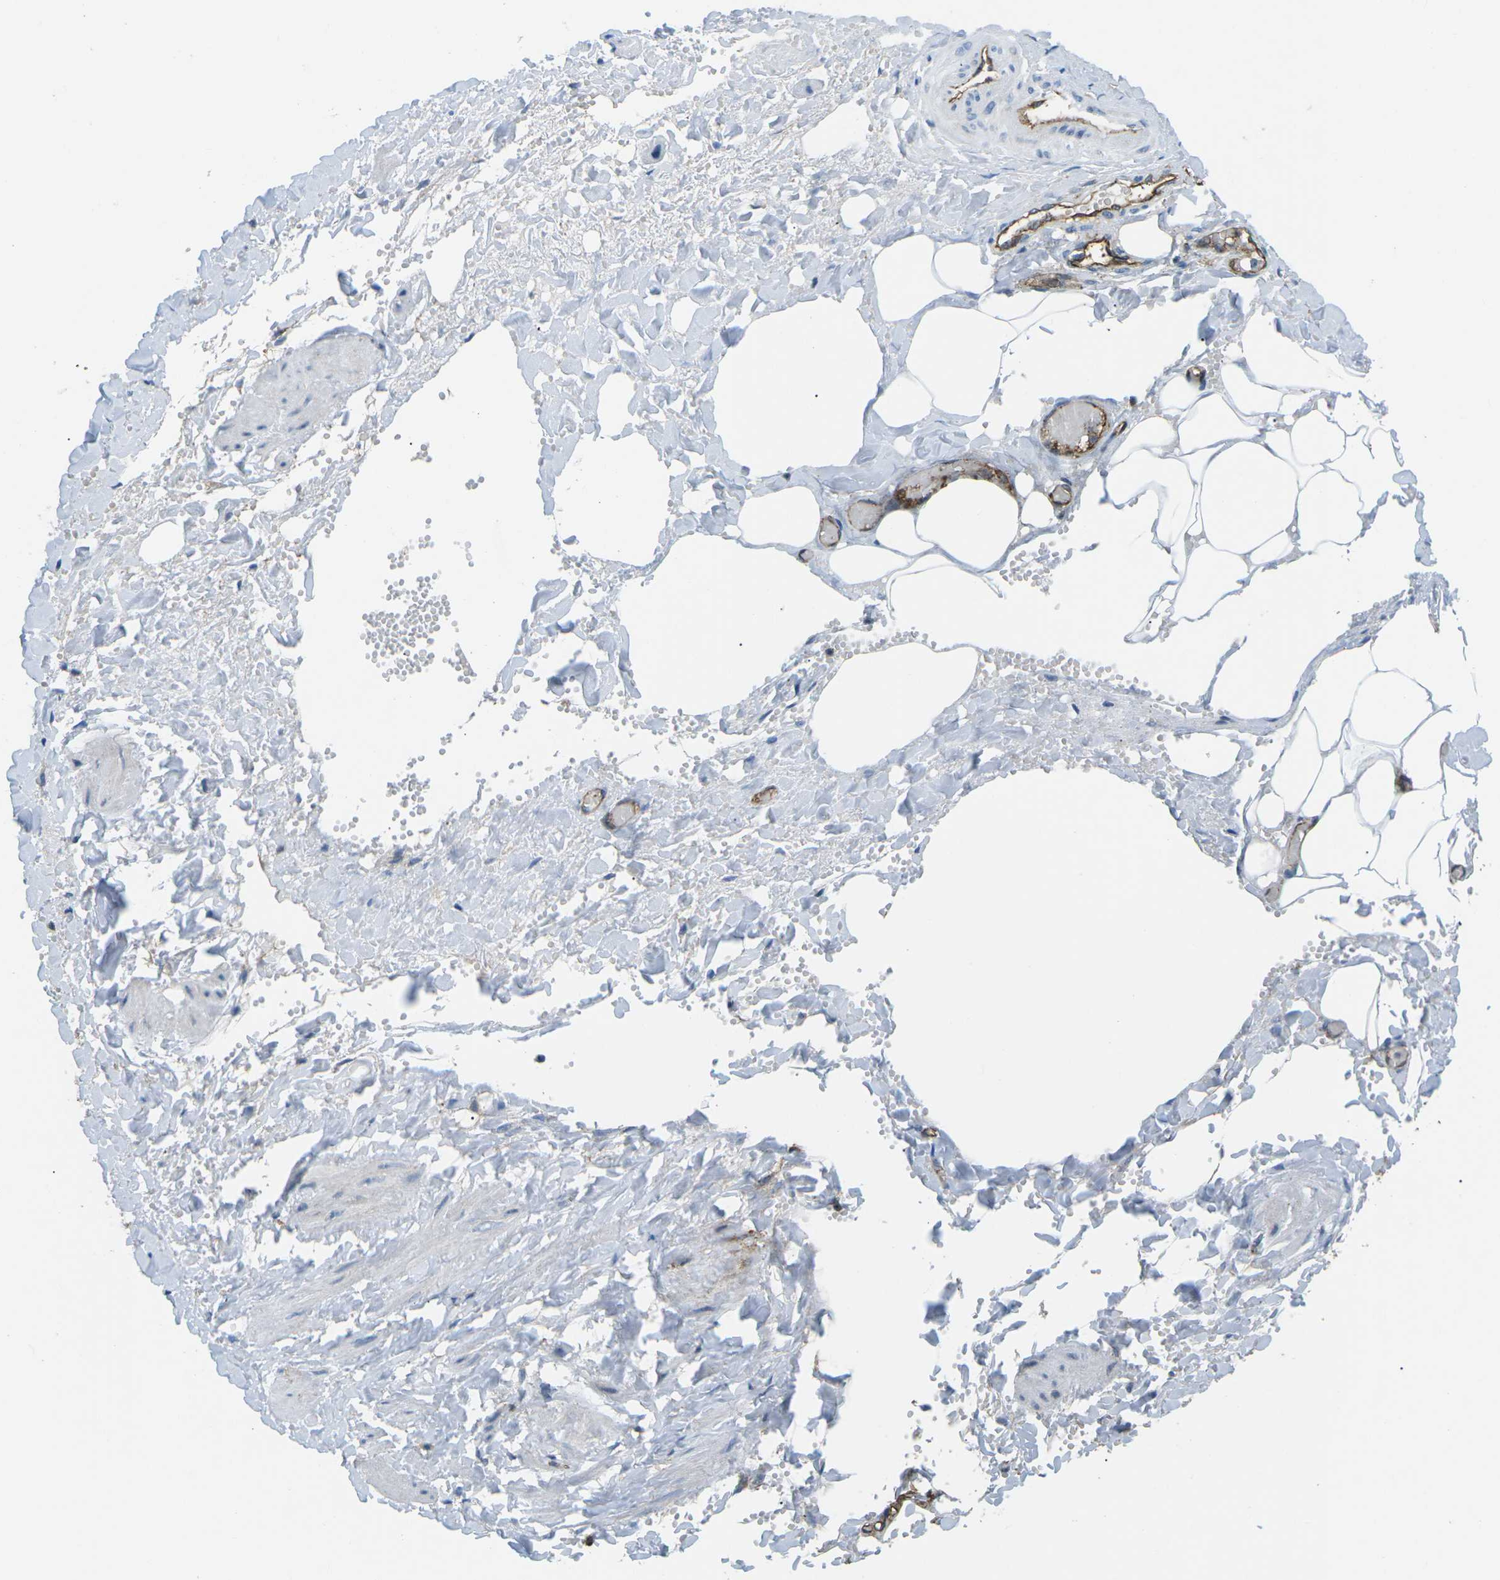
{"staining": {"intensity": "negative", "quantity": "none", "location": "none"}, "tissue": "adipose tissue", "cell_type": "Adipocytes", "image_type": "normal", "snomed": [{"axis": "morphology", "description": "Normal tissue, NOS"}, {"axis": "topography", "description": "Soft tissue"}, {"axis": "topography", "description": "Vascular tissue"}], "caption": "A micrograph of human adipose tissue is negative for staining in adipocytes. Nuclei are stained in blue.", "gene": "HLA", "patient": {"sex": "female", "age": 35}}